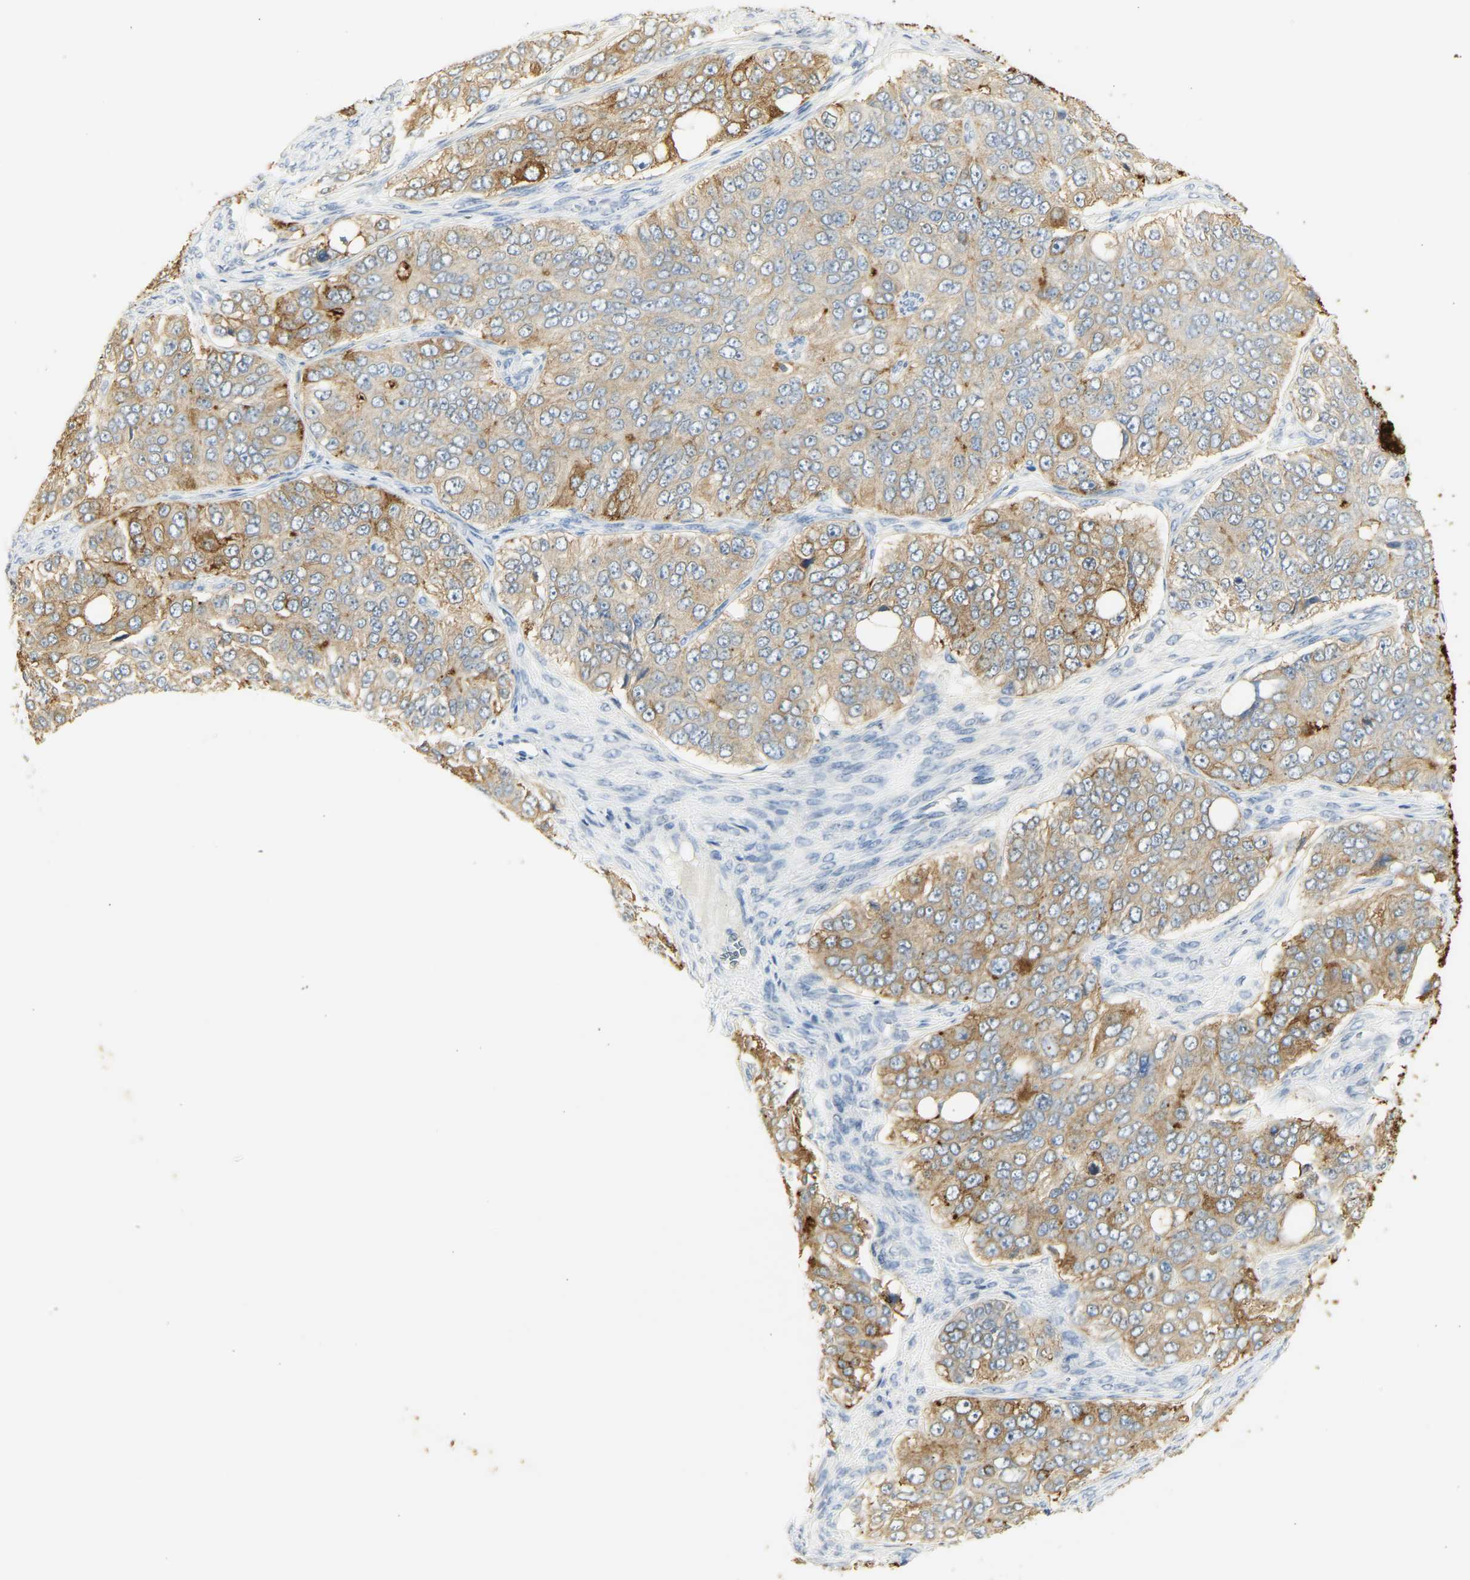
{"staining": {"intensity": "moderate", "quantity": ">75%", "location": "cytoplasmic/membranous"}, "tissue": "ovarian cancer", "cell_type": "Tumor cells", "image_type": "cancer", "snomed": [{"axis": "morphology", "description": "Carcinoma, endometroid"}, {"axis": "topography", "description": "Ovary"}], "caption": "DAB immunohistochemical staining of human endometroid carcinoma (ovarian) exhibits moderate cytoplasmic/membranous protein expression in about >75% of tumor cells.", "gene": "CEACAM5", "patient": {"sex": "female", "age": 51}}